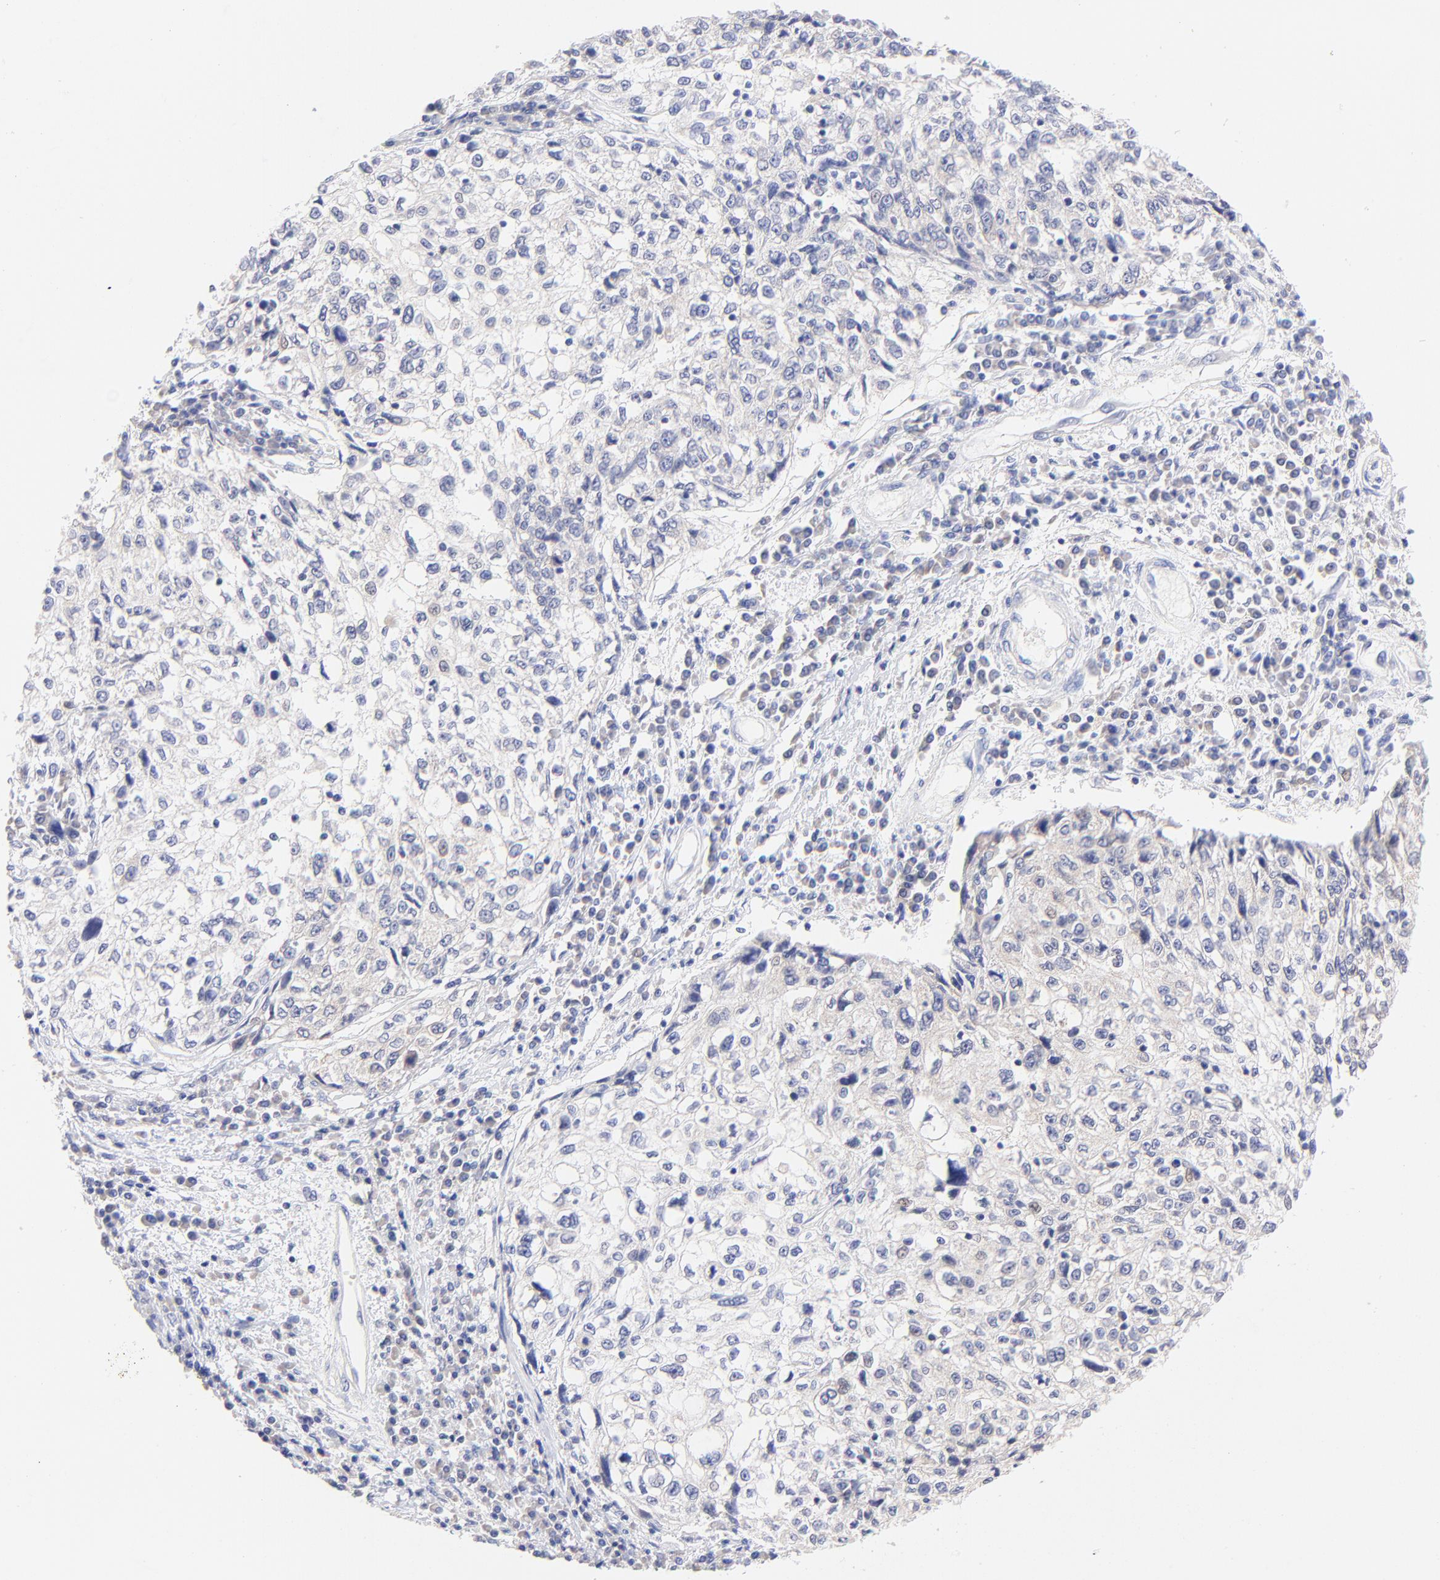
{"staining": {"intensity": "negative", "quantity": "none", "location": "none"}, "tissue": "cervical cancer", "cell_type": "Tumor cells", "image_type": "cancer", "snomed": [{"axis": "morphology", "description": "Squamous cell carcinoma, NOS"}, {"axis": "topography", "description": "Cervix"}], "caption": "There is no significant positivity in tumor cells of squamous cell carcinoma (cervical). The staining was performed using DAB to visualize the protein expression in brown, while the nuclei were stained in blue with hematoxylin (Magnification: 20x).", "gene": "EBP", "patient": {"sex": "female", "age": 57}}